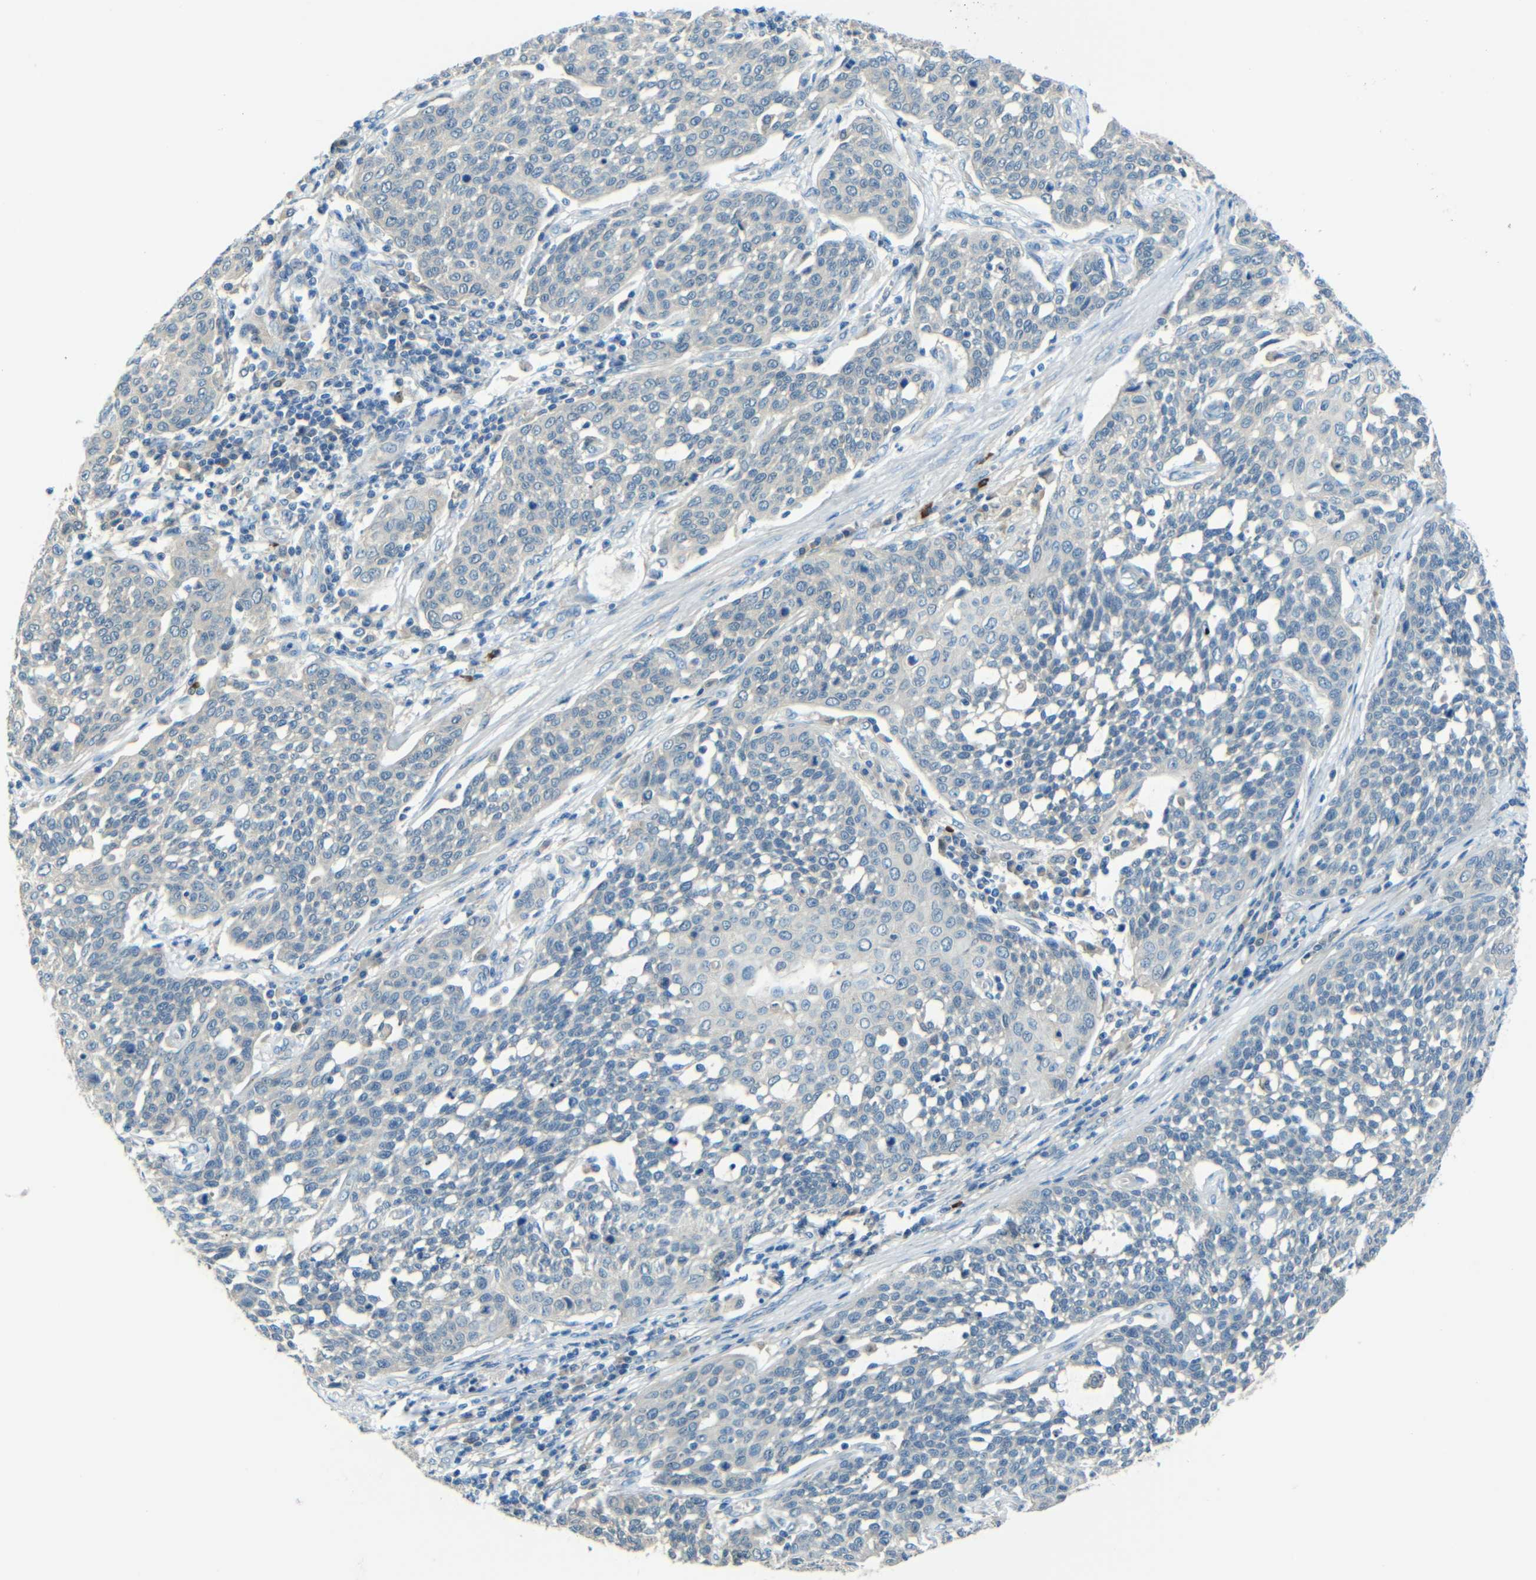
{"staining": {"intensity": "negative", "quantity": "none", "location": "none"}, "tissue": "cervical cancer", "cell_type": "Tumor cells", "image_type": "cancer", "snomed": [{"axis": "morphology", "description": "Squamous cell carcinoma, NOS"}, {"axis": "topography", "description": "Cervix"}], "caption": "Micrograph shows no significant protein staining in tumor cells of cervical cancer (squamous cell carcinoma). The staining is performed using DAB (3,3'-diaminobenzidine) brown chromogen with nuclei counter-stained in using hematoxylin.", "gene": "CYP26B1", "patient": {"sex": "female", "age": 34}}